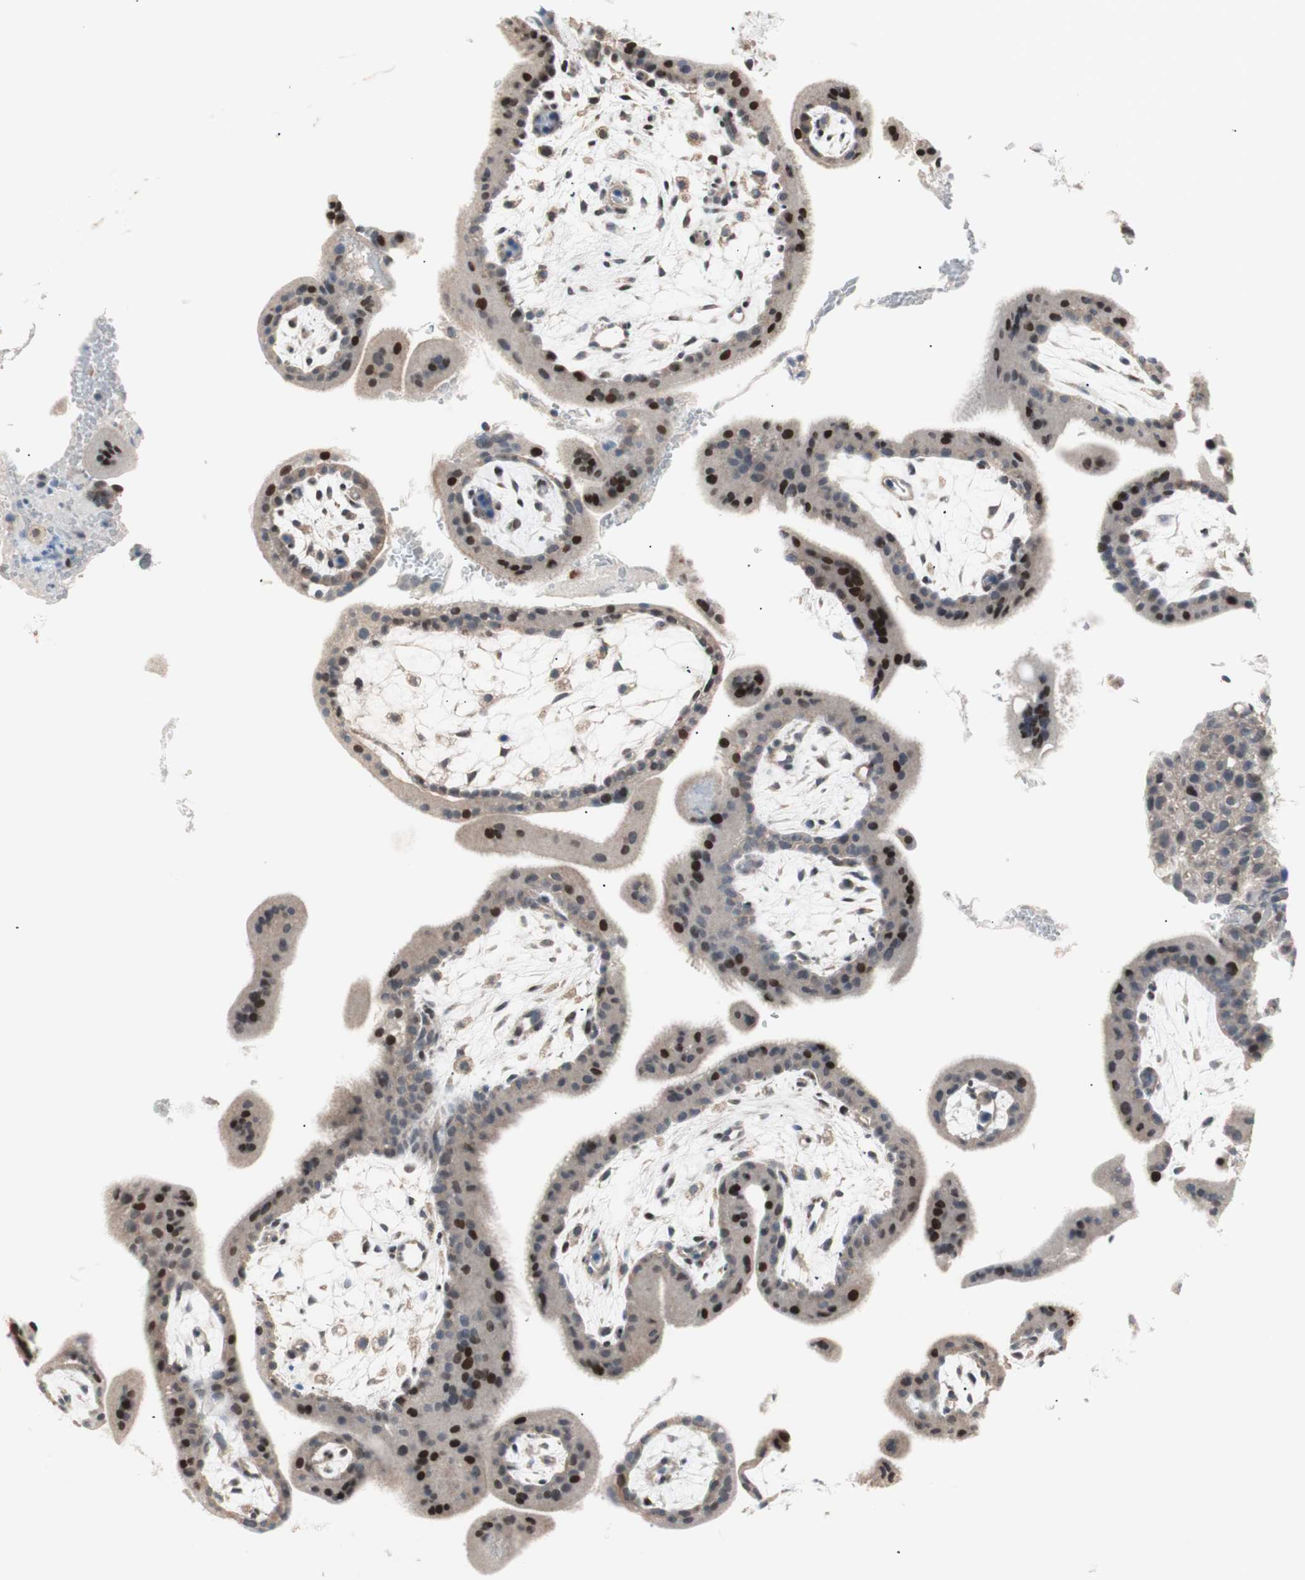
{"staining": {"intensity": "moderate", "quantity": "25%-75%", "location": "nuclear"}, "tissue": "placenta", "cell_type": "Trophoblastic cells", "image_type": "normal", "snomed": [{"axis": "morphology", "description": "Normal tissue, NOS"}, {"axis": "topography", "description": "Placenta"}], "caption": "This is a photomicrograph of immunohistochemistry (IHC) staining of benign placenta, which shows moderate expression in the nuclear of trophoblastic cells.", "gene": "POLH", "patient": {"sex": "female", "age": 35}}